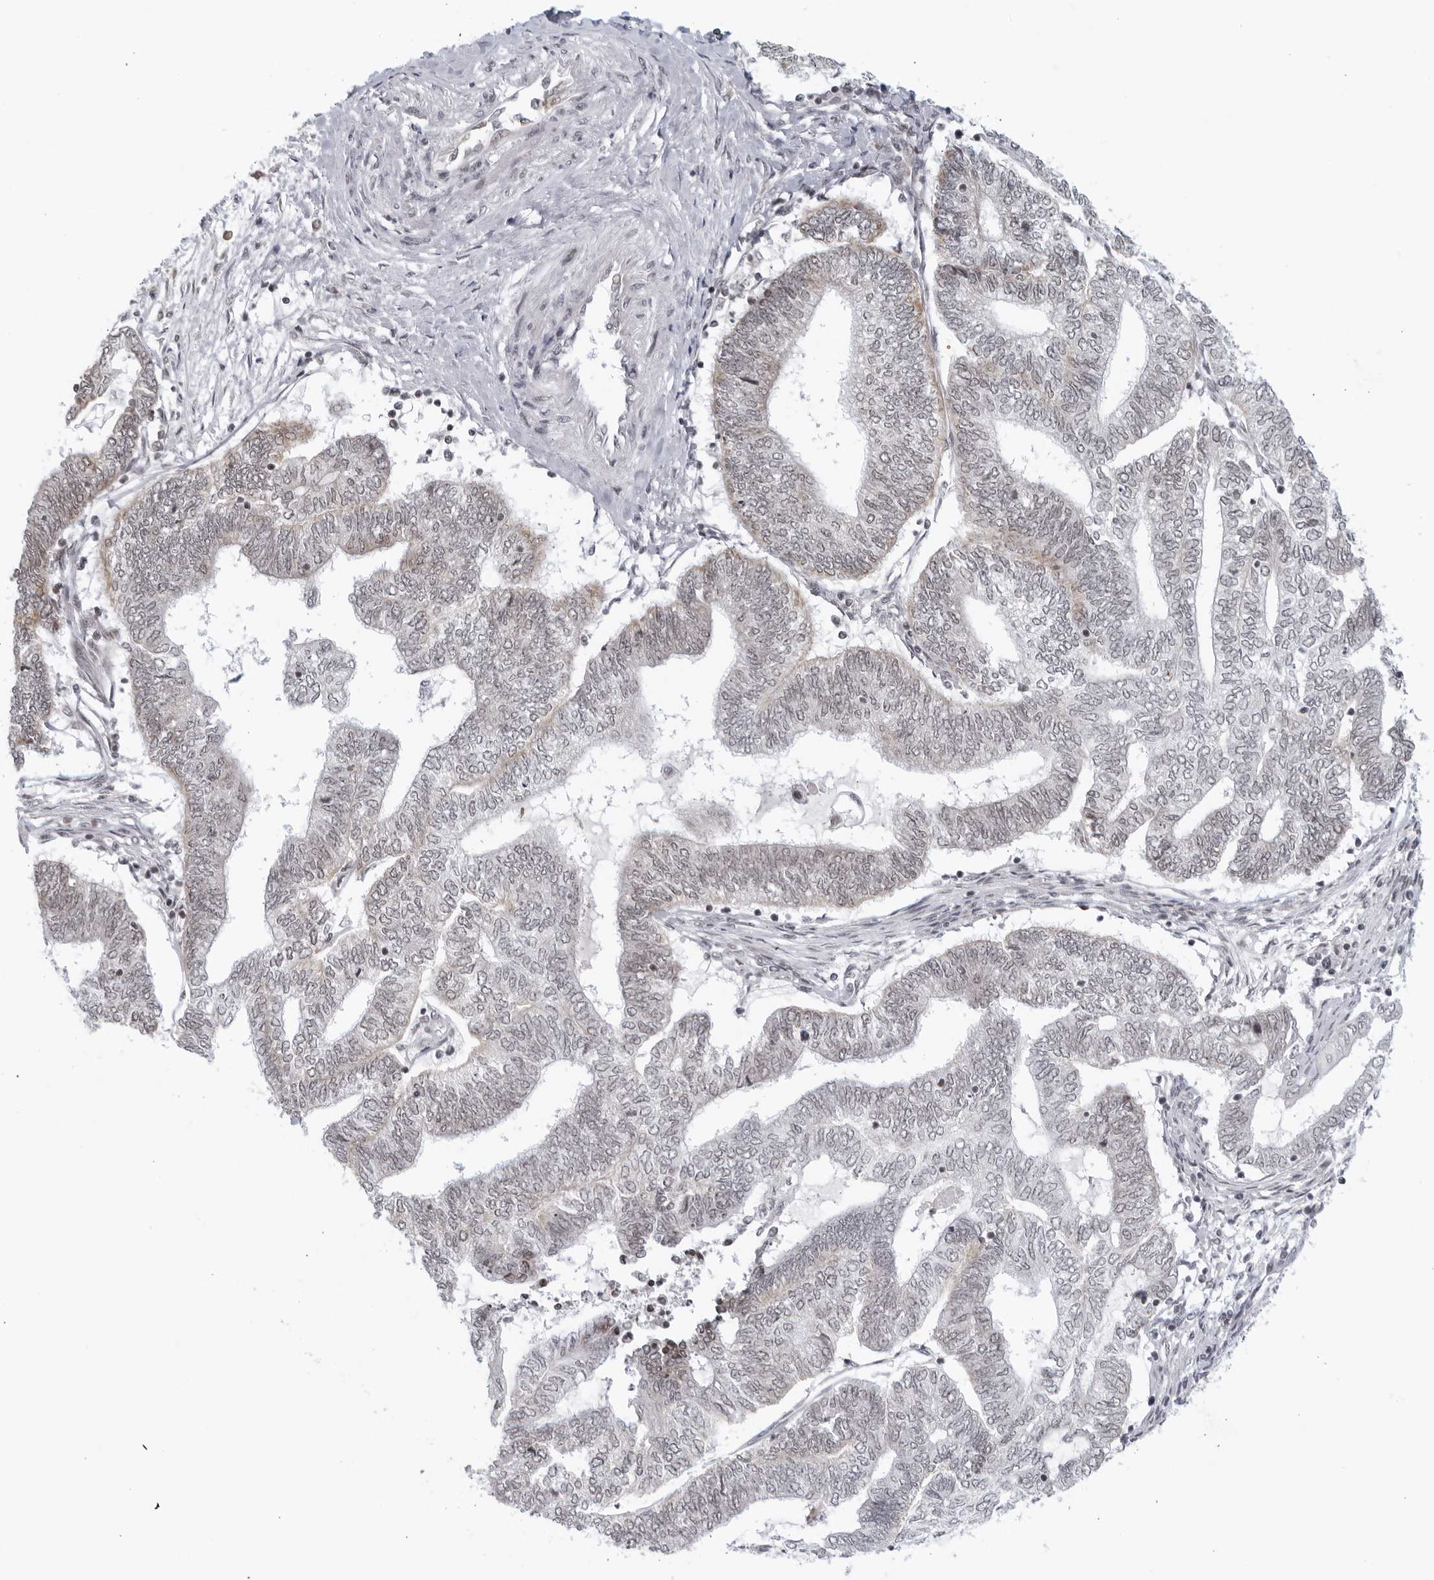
{"staining": {"intensity": "weak", "quantity": "<25%", "location": "cytoplasmic/membranous"}, "tissue": "endometrial cancer", "cell_type": "Tumor cells", "image_type": "cancer", "snomed": [{"axis": "morphology", "description": "Adenocarcinoma, NOS"}, {"axis": "topography", "description": "Uterus"}, {"axis": "topography", "description": "Endometrium"}], "caption": "Photomicrograph shows no protein positivity in tumor cells of adenocarcinoma (endometrial) tissue.", "gene": "RAB11FIP3", "patient": {"sex": "female", "age": 70}}